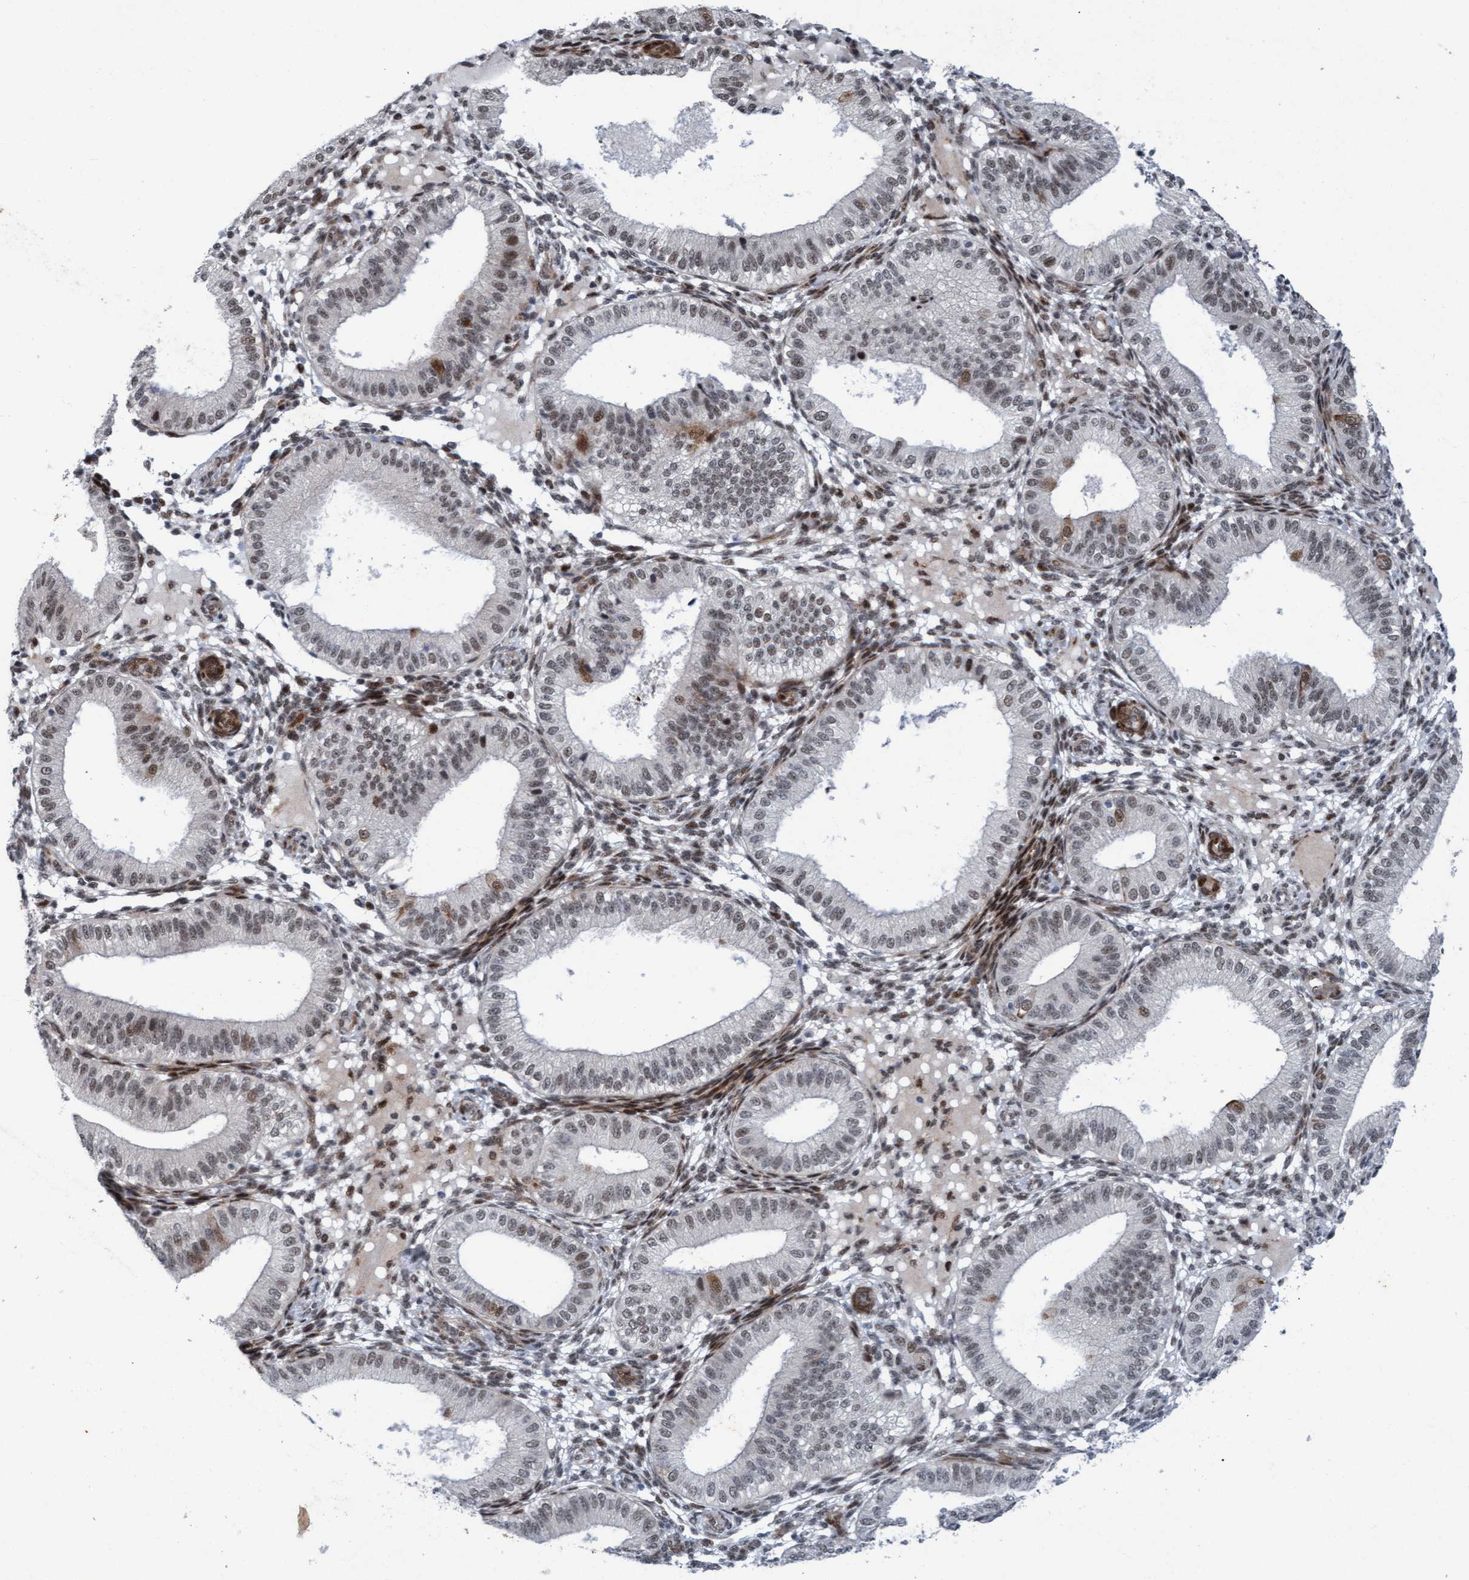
{"staining": {"intensity": "weak", "quantity": "25%-75%", "location": "nuclear"}, "tissue": "endometrium", "cell_type": "Cells in endometrial stroma", "image_type": "normal", "snomed": [{"axis": "morphology", "description": "Normal tissue, NOS"}, {"axis": "topography", "description": "Endometrium"}], "caption": "Immunohistochemical staining of unremarkable endometrium exhibits low levels of weak nuclear positivity in approximately 25%-75% of cells in endometrial stroma.", "gene": "CWC27", "patient": {"sex": "female", "age": 39}}